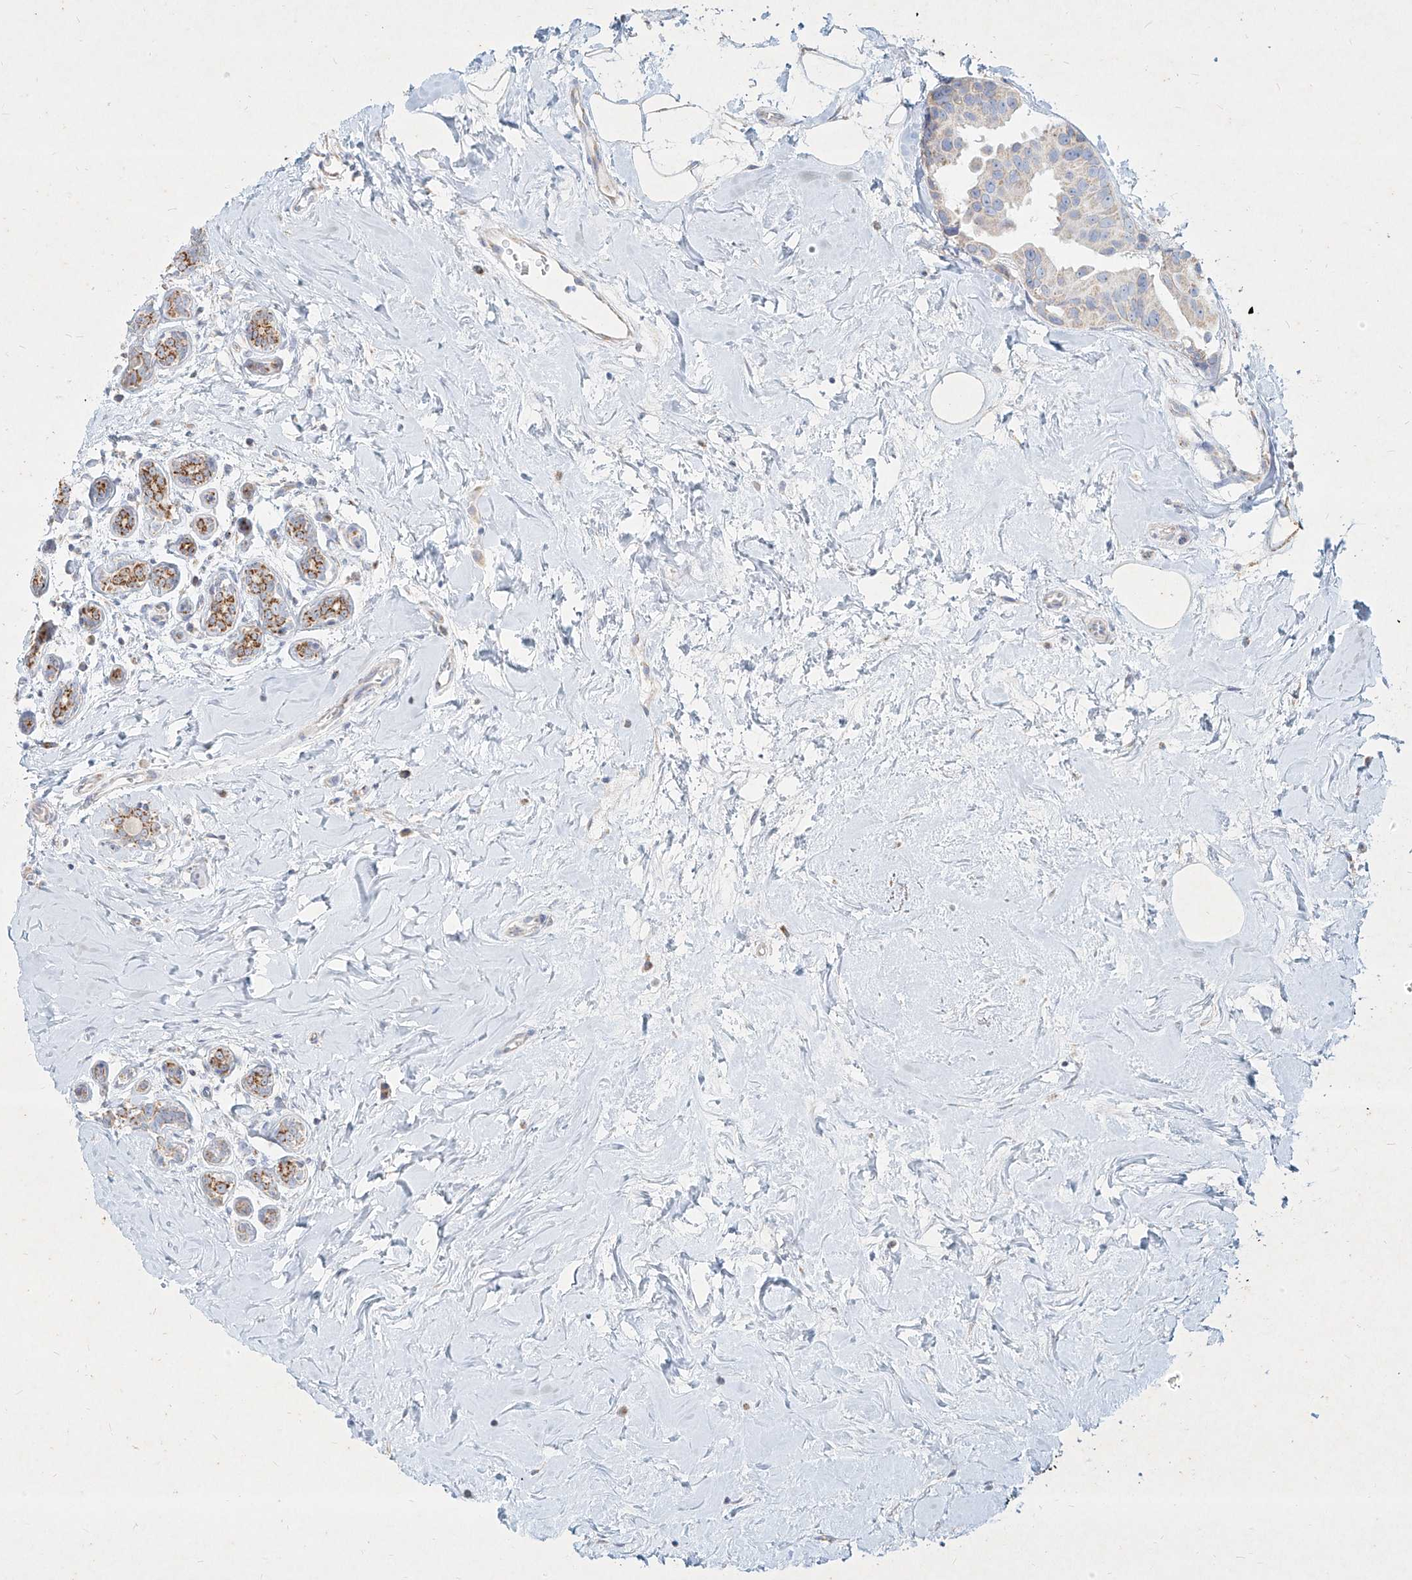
{"staining": {"intensity": "weak", "quantity": "<25%", "location": "cytoplasmic/membranous"}, "tissue": "breast cancer", "cell_type": "Tumor cells", "image_type": "cancer", "snomed": [{"axis": "morphology", "description": "Normal tissue, NOS"}, {"axis": "morphology", "description": "Duct carcinoma"}, {"axis": "topography", "description": "Breast"}], "caption": "High magnification brightfield microscopy of breast intraductal carcinoma stained with DAB (3,3'-diaminobenzidine) (brown) and counterstained with hematoxylin (blue): tumor cells show no significant expression.", "gene": "MTX2", "patient": {"sex": "female", "age": 39}}